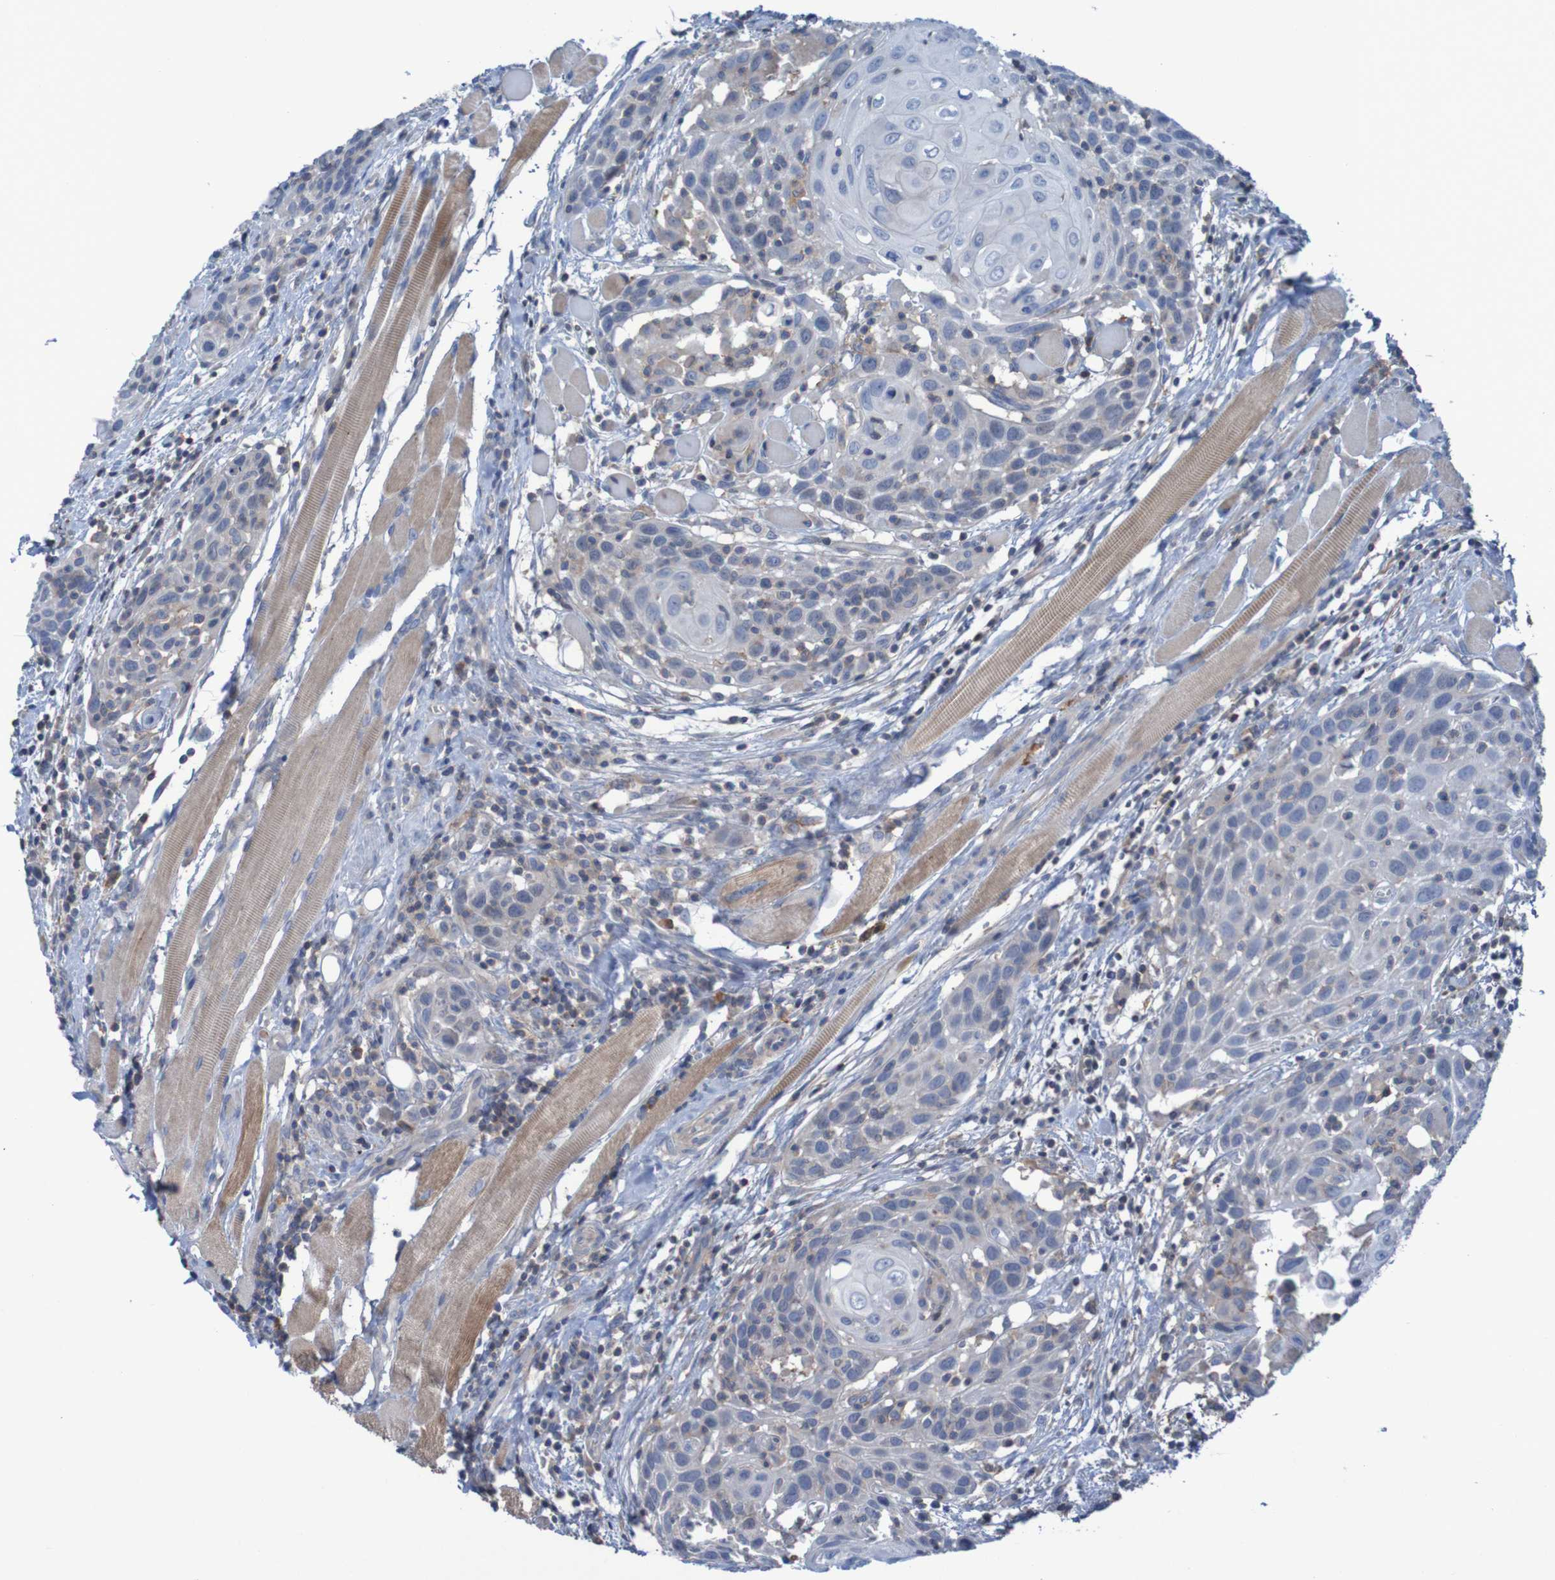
{"staining": {"intensity": "negative", "quantity": "none", "location": "none"}, "tissue": "head and neck cancer", "cell_type": "Tumor cells", "image_type": "cancer", "snomed": [{"axis": "morphology", "description": "Squamous cell carcinoma, NOS"}, {"axis": "topography", "description": "Oral tissue"}, {"axis": "topography", "description": "Head-Neck"}], "caption": "This is an immunohistochemistry (IHC) photomicrograph of head and neck cancer (squamous cell carcinoma). There is no positivity in tumor cells.", "gene": "PDGFB", "patient": {"sex": "female", "age": 50}}